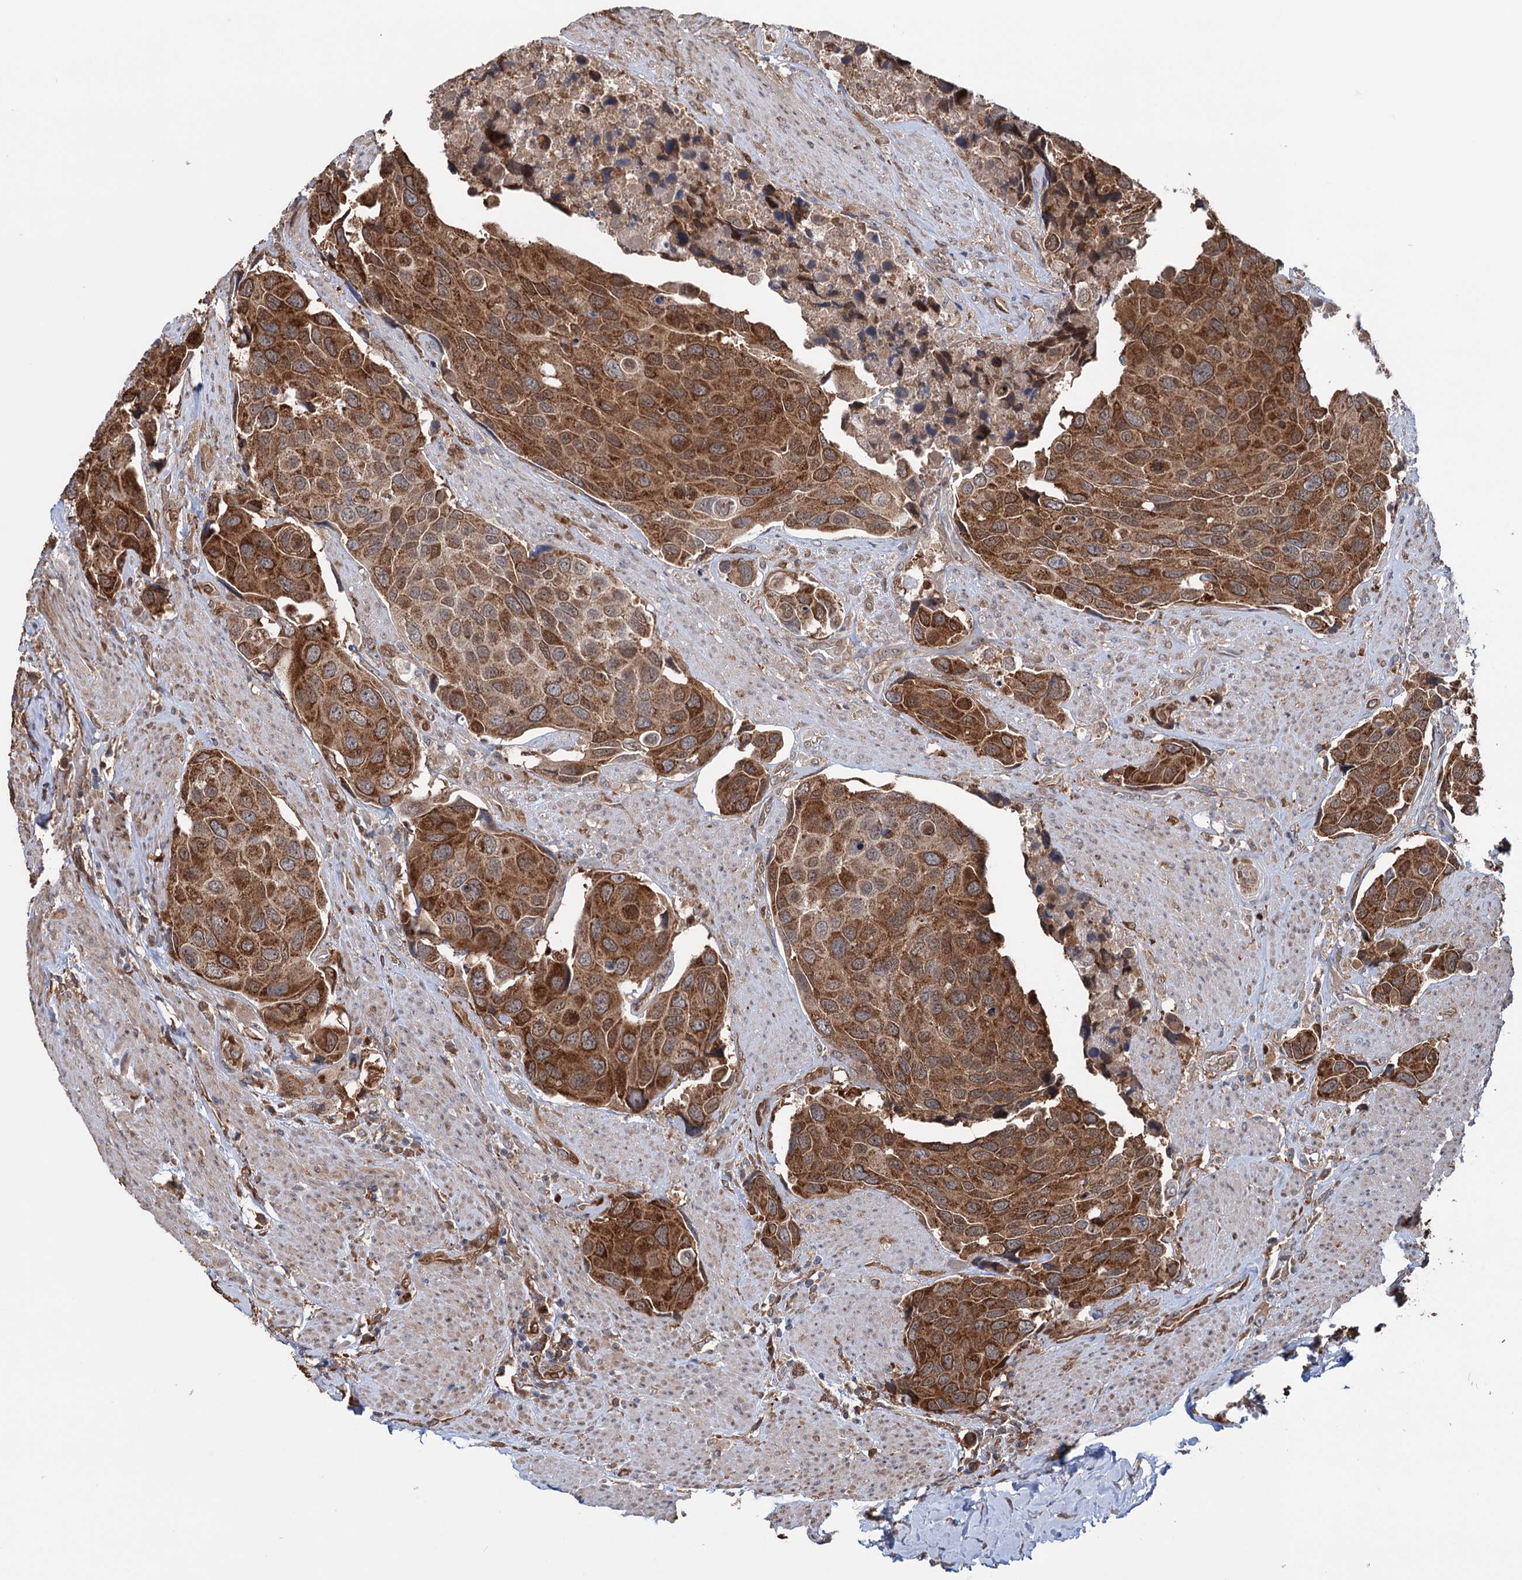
{"staining": {"intensity": "strong", "quantity": ">75%", "location": "cytoplasmic/membranous"}, "tissue": "urothelial cancer", "cell_type": "Tumor cells", "image_type": "cancer", "snomed": [{"axis": "morphology", "description": "Urothelial carcinoma, High grade"}, {"axis": "topography", "description": "Urinary bladder"}], "caption": "High-magnification brightfield microscopy of urothelial cancer stained with DAB (3,3'-diaminobenzidine) (brown) and counterstained with hematoxylin (blue). tumor cells exhibit strong cytoplasmic/membranous staining is present in approximately>75% of cells. (Brightfield microscopy of DAB IHC at high magnification).", "gene": "NCAPD2", "patient": {"sex": "male", "age": 74}}